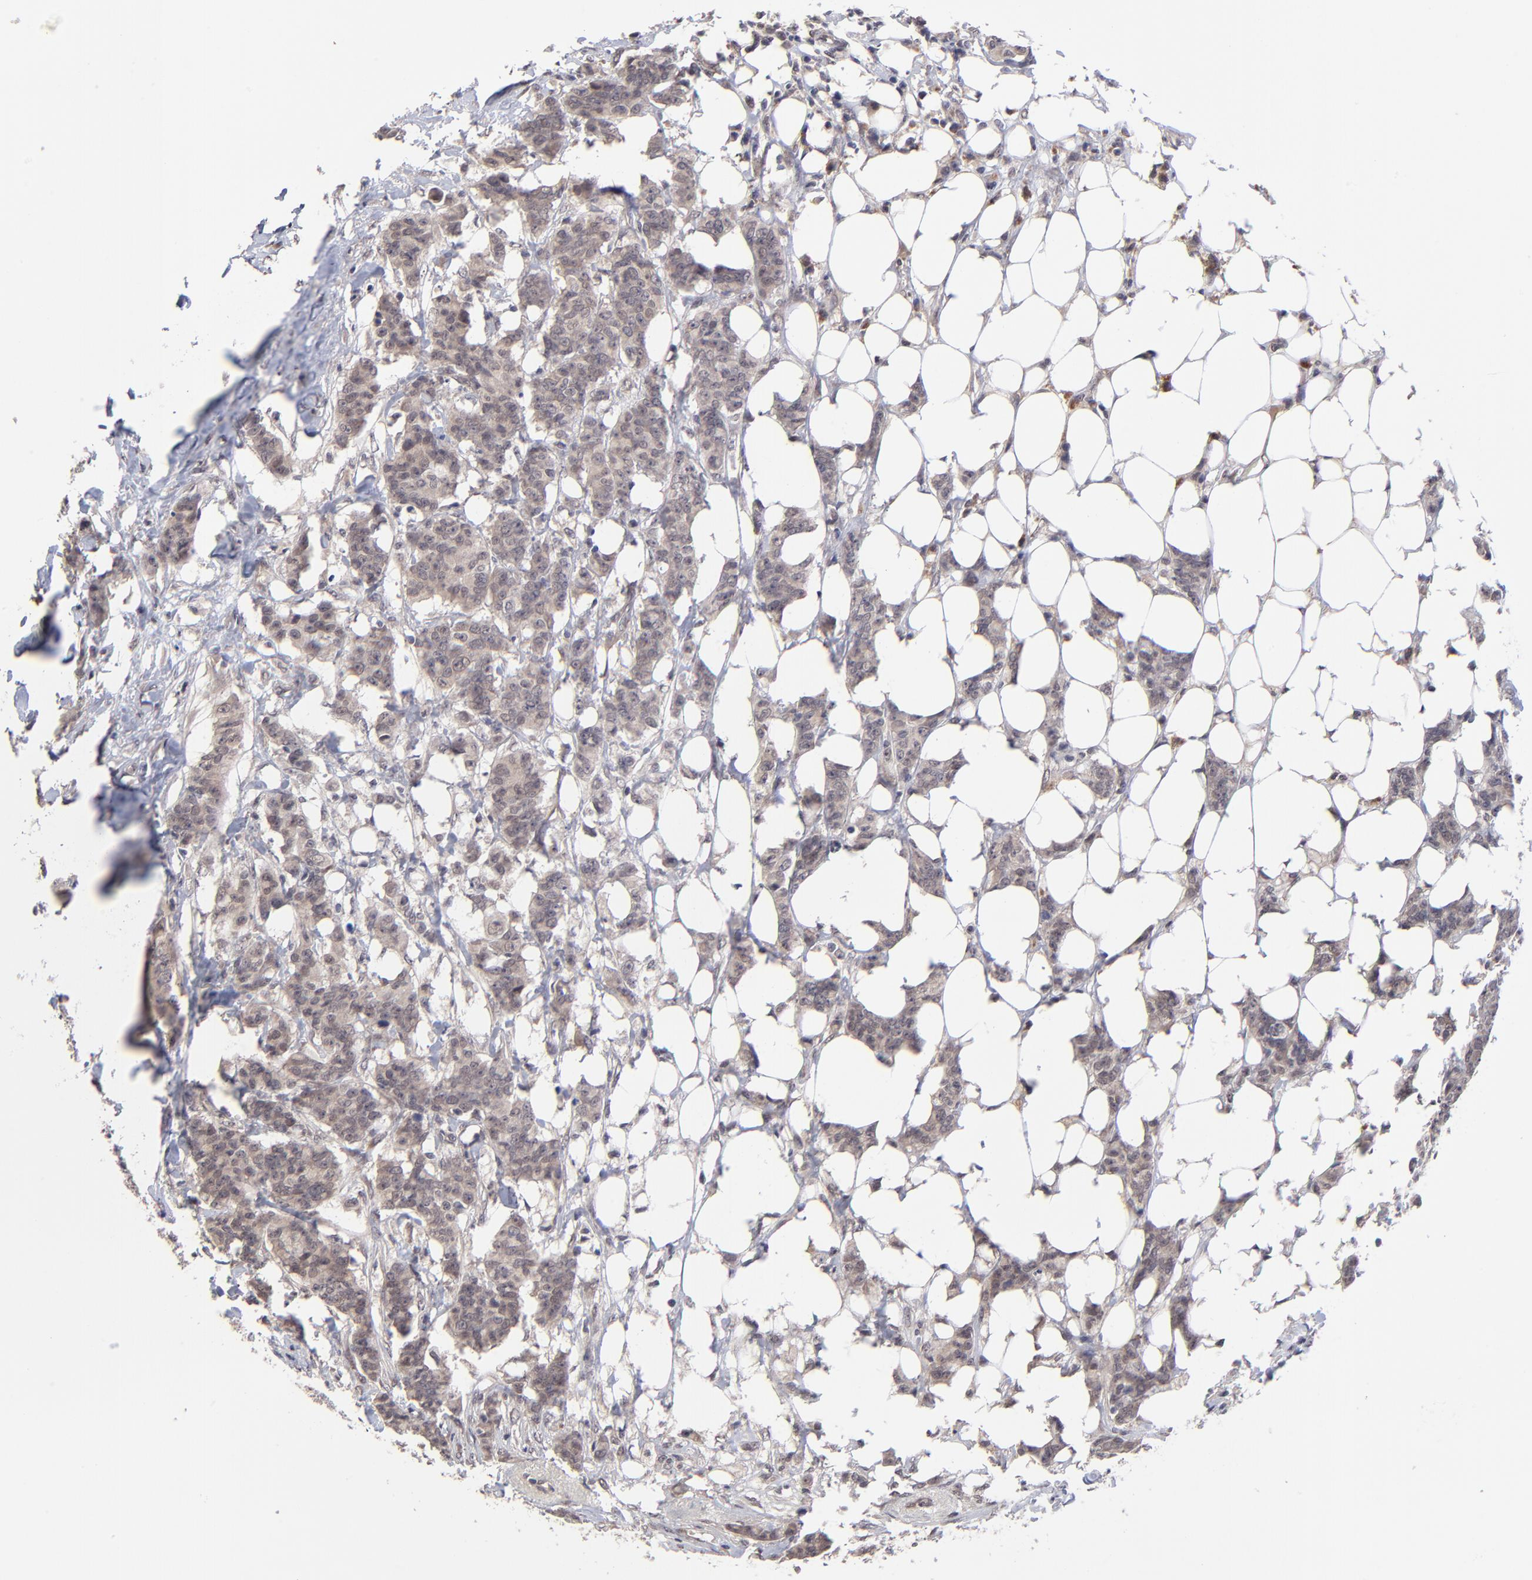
{"staining": {"intensity": "weak", "quantity": ">75%", "location": "cytoplasmic/membranous"}, "tissue": "breast cancer", "cell_type": "Tumor cells", "image_type": "cancer", "snomed": [{"axis": "morphology", "description": "Duct carcinoma"}, {"axis": "topography", "description": "Breast"}], "caption": "This is a photomicrograph of immunohistochemistry staining of breast cancer, which shows weak staining in the cytoplasmic/membranous of tumor cells.", "gene": "CHL1", "patient": {"sex": "female", "age": 40}}